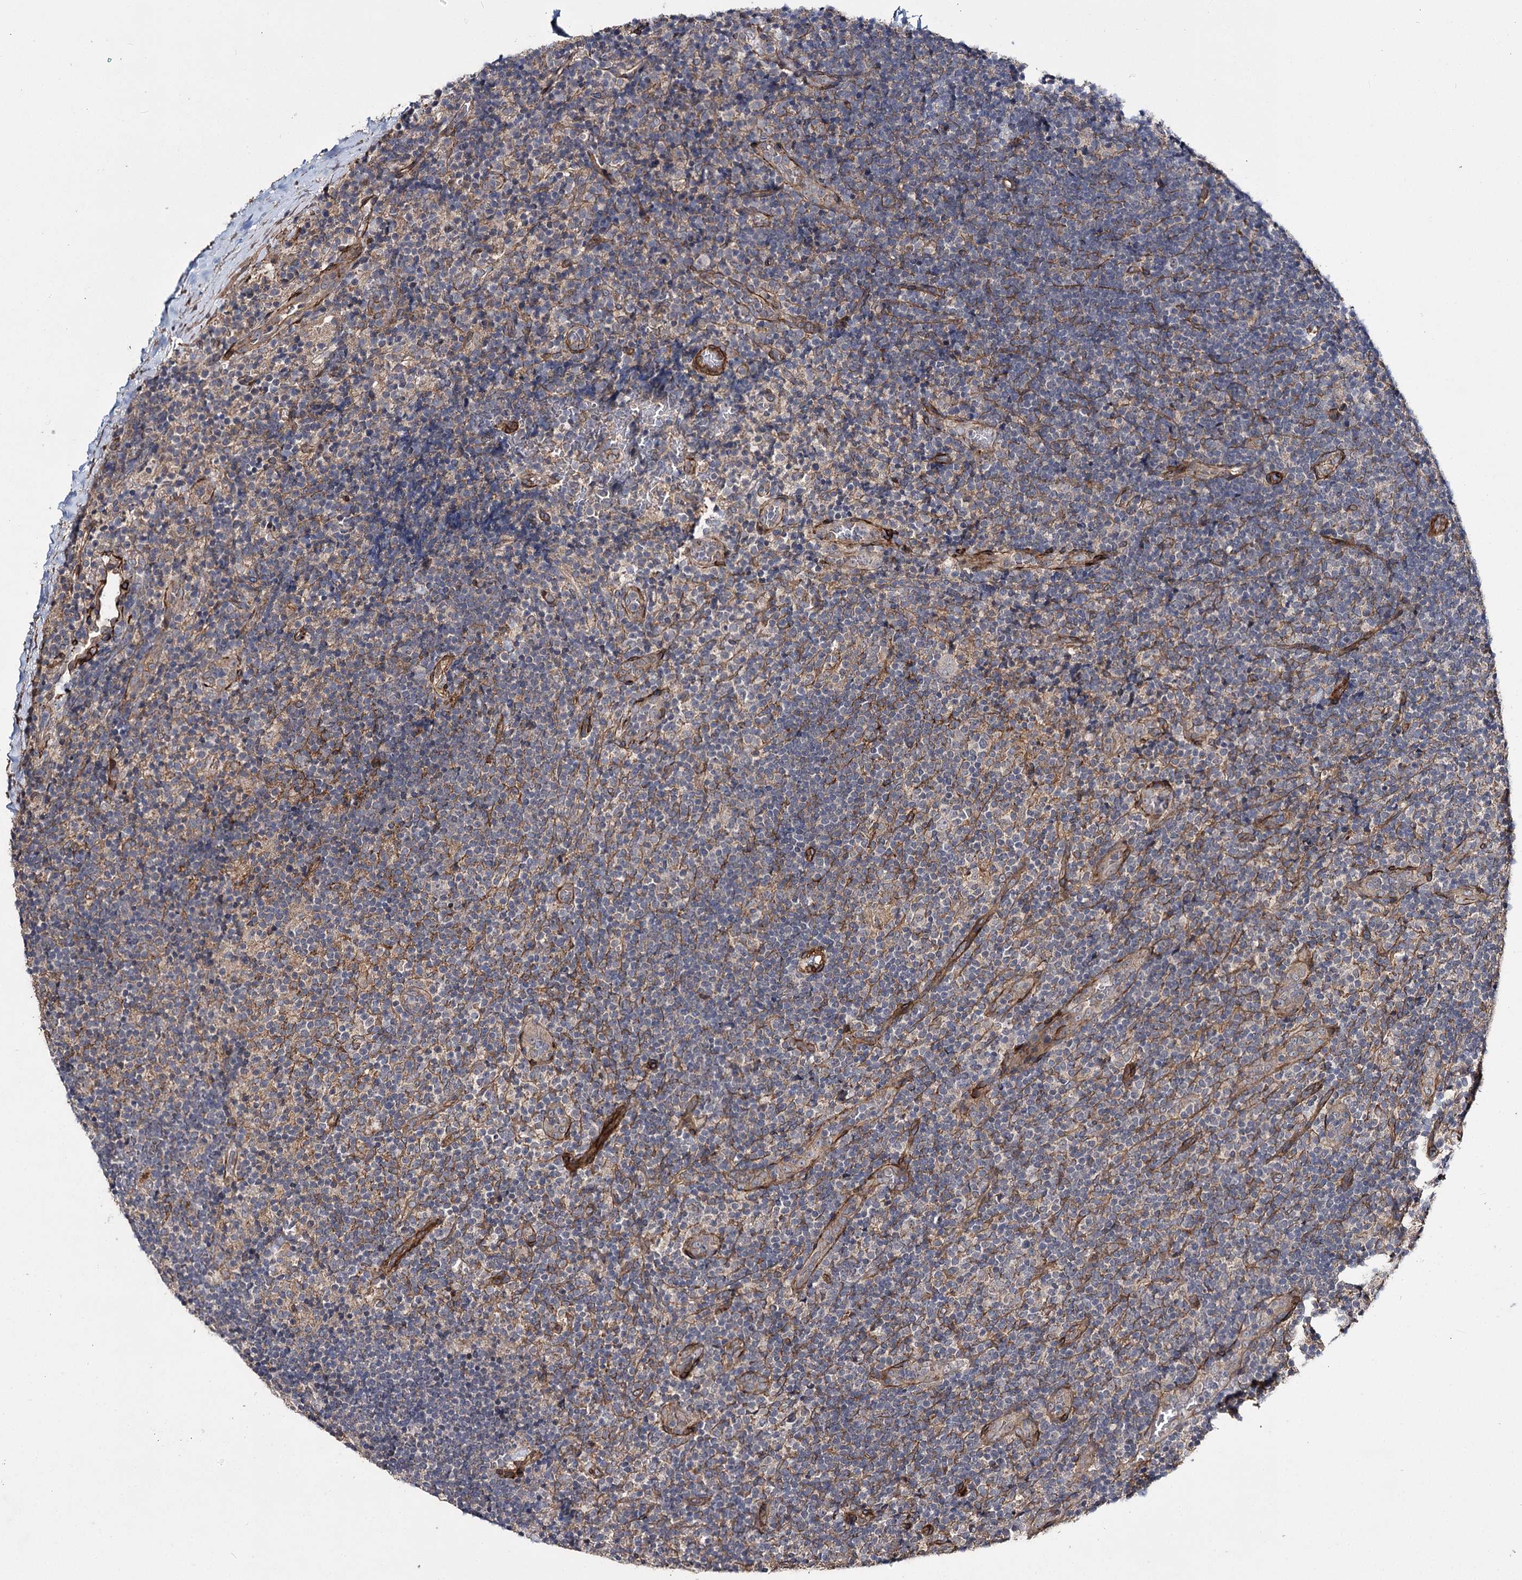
{"staining": {"intensity": "negative", "quantity": "none", "location": "none"}, "tissue": "lymphoma", "cell_type": "Tumor cells", "image_type": "cancer", "snomed": [{"axis": "morphology", "description": "Hodgkin's disease, NOS"}, {"axis": "topography", "description": "Lymph node"}], "caption": "Immunohistochemical staining of human Hodgkin's disease shows no significant staining in tumor cells.", "gene": "MYO1C", "patient": {"sex": "female", "age": 57}}